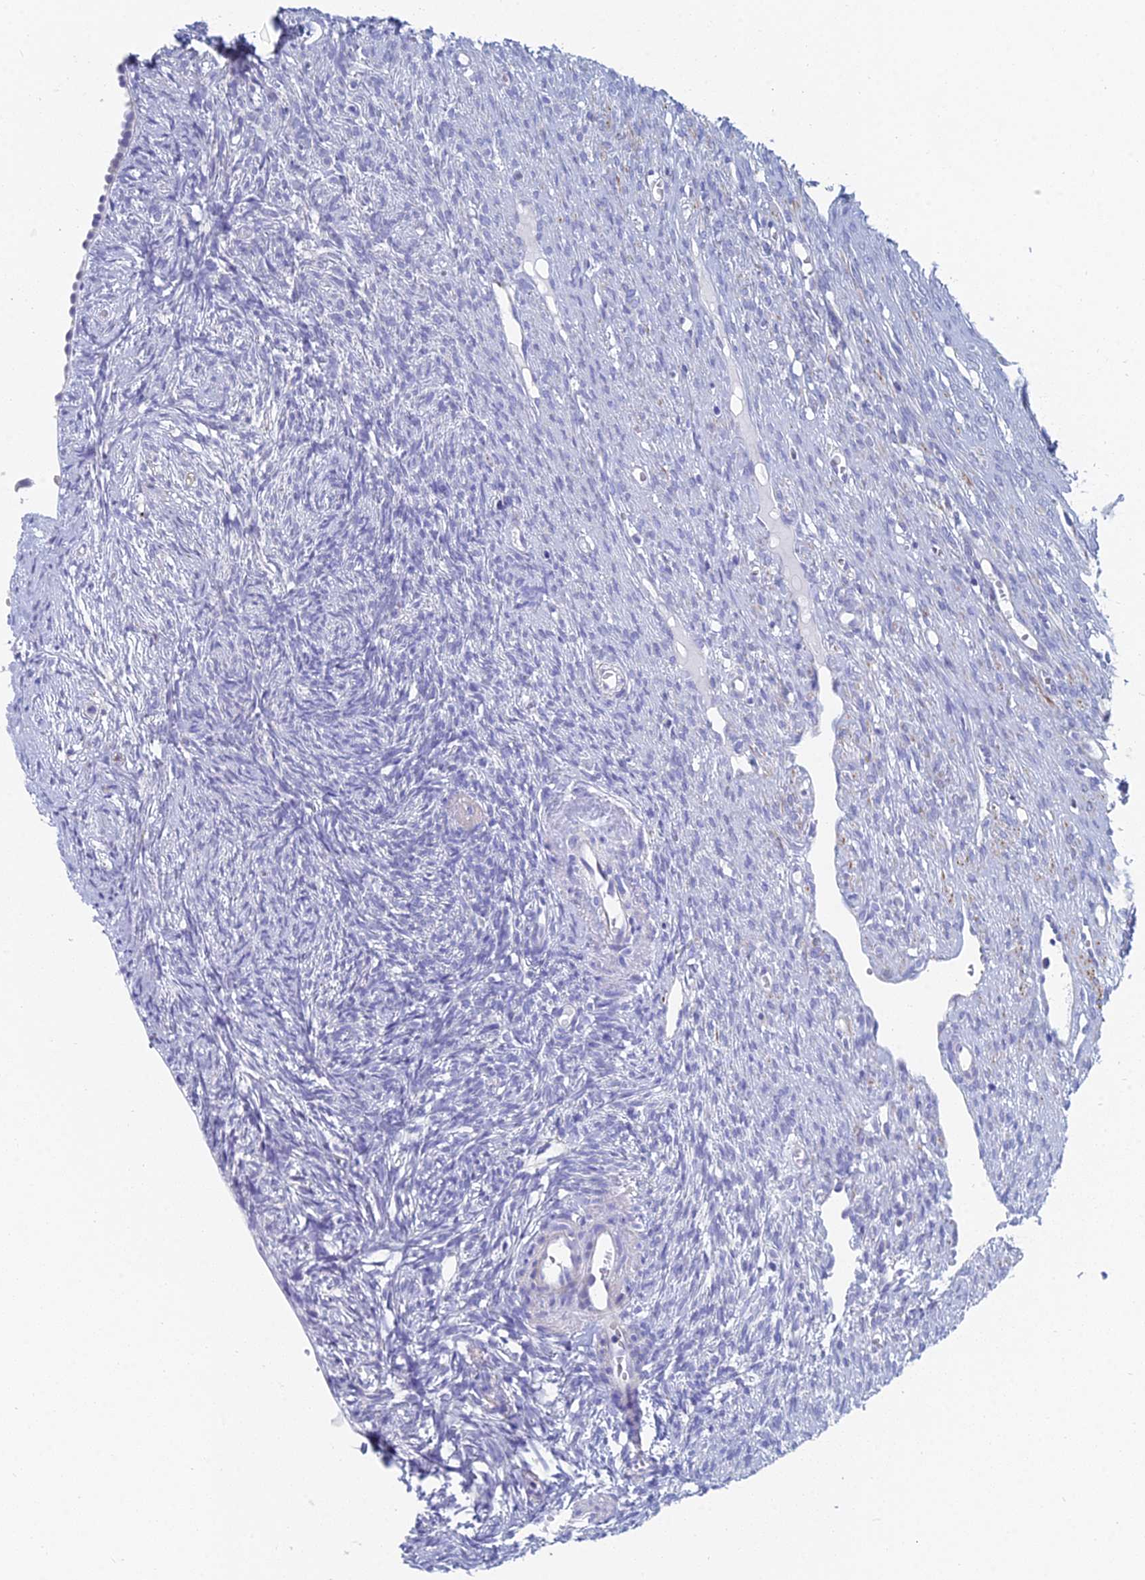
{"staining": {"intensity": "negative", "quantity": "none", "location": "none"}, "tissue": "ovary", "cell_type": "Ovarian stroma cells", "image_type": "normal", "snomed": [{"axis": "morphology", "description": "Normal tissue, NOS"}, {"axis": "topography", "description": "Ovary"}], "caption": "The photomicrograph displays no significant expression in ovarian stroma cells of ovary. The staining is performed using DAB brown chromogen with nuclei counter-stained in using hematoxylin.", "gene": "ACSM1", "patient": {"sex": "female", "age": 51}}